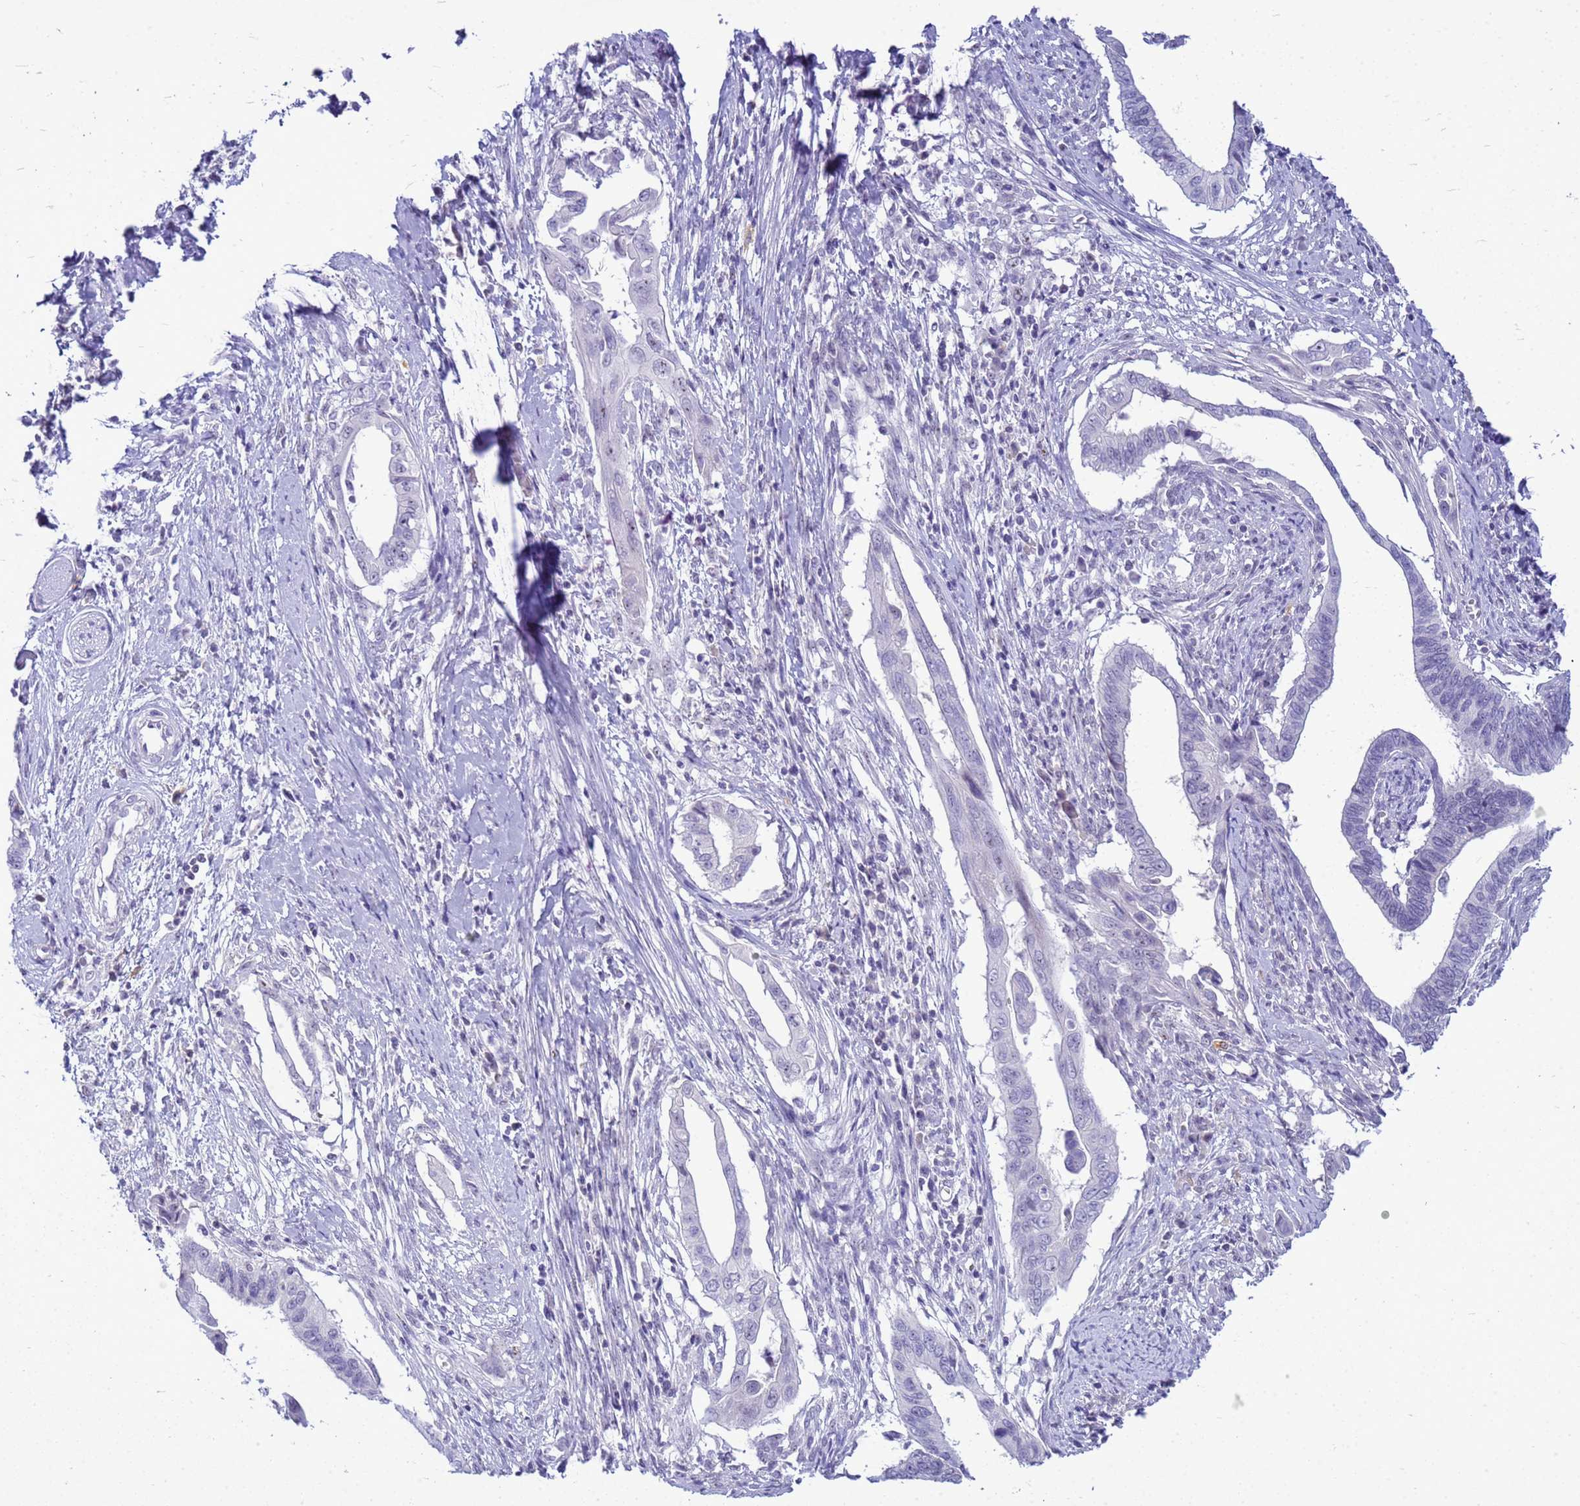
{"staining": {"intensity": "negative", "quantity": "none", "location": "none"}, "tissue": "cervical cancer", "cell_type": "Tumor cells", "image_type": "cancer", "snomed": [{"axis": "morphology", "description": "Adenocarcinoma, NOS"}, {"axis": "topography", "description": "Cervix"}], "caption": "Immunohistochemistry (IHC) histopathology image of human cervical adenocarcinoma stained for a protein (brown), which displays no positivity in tumor cells.", "gene": "DMRTC2", "patient": {"sex": "female", "age": 42}}